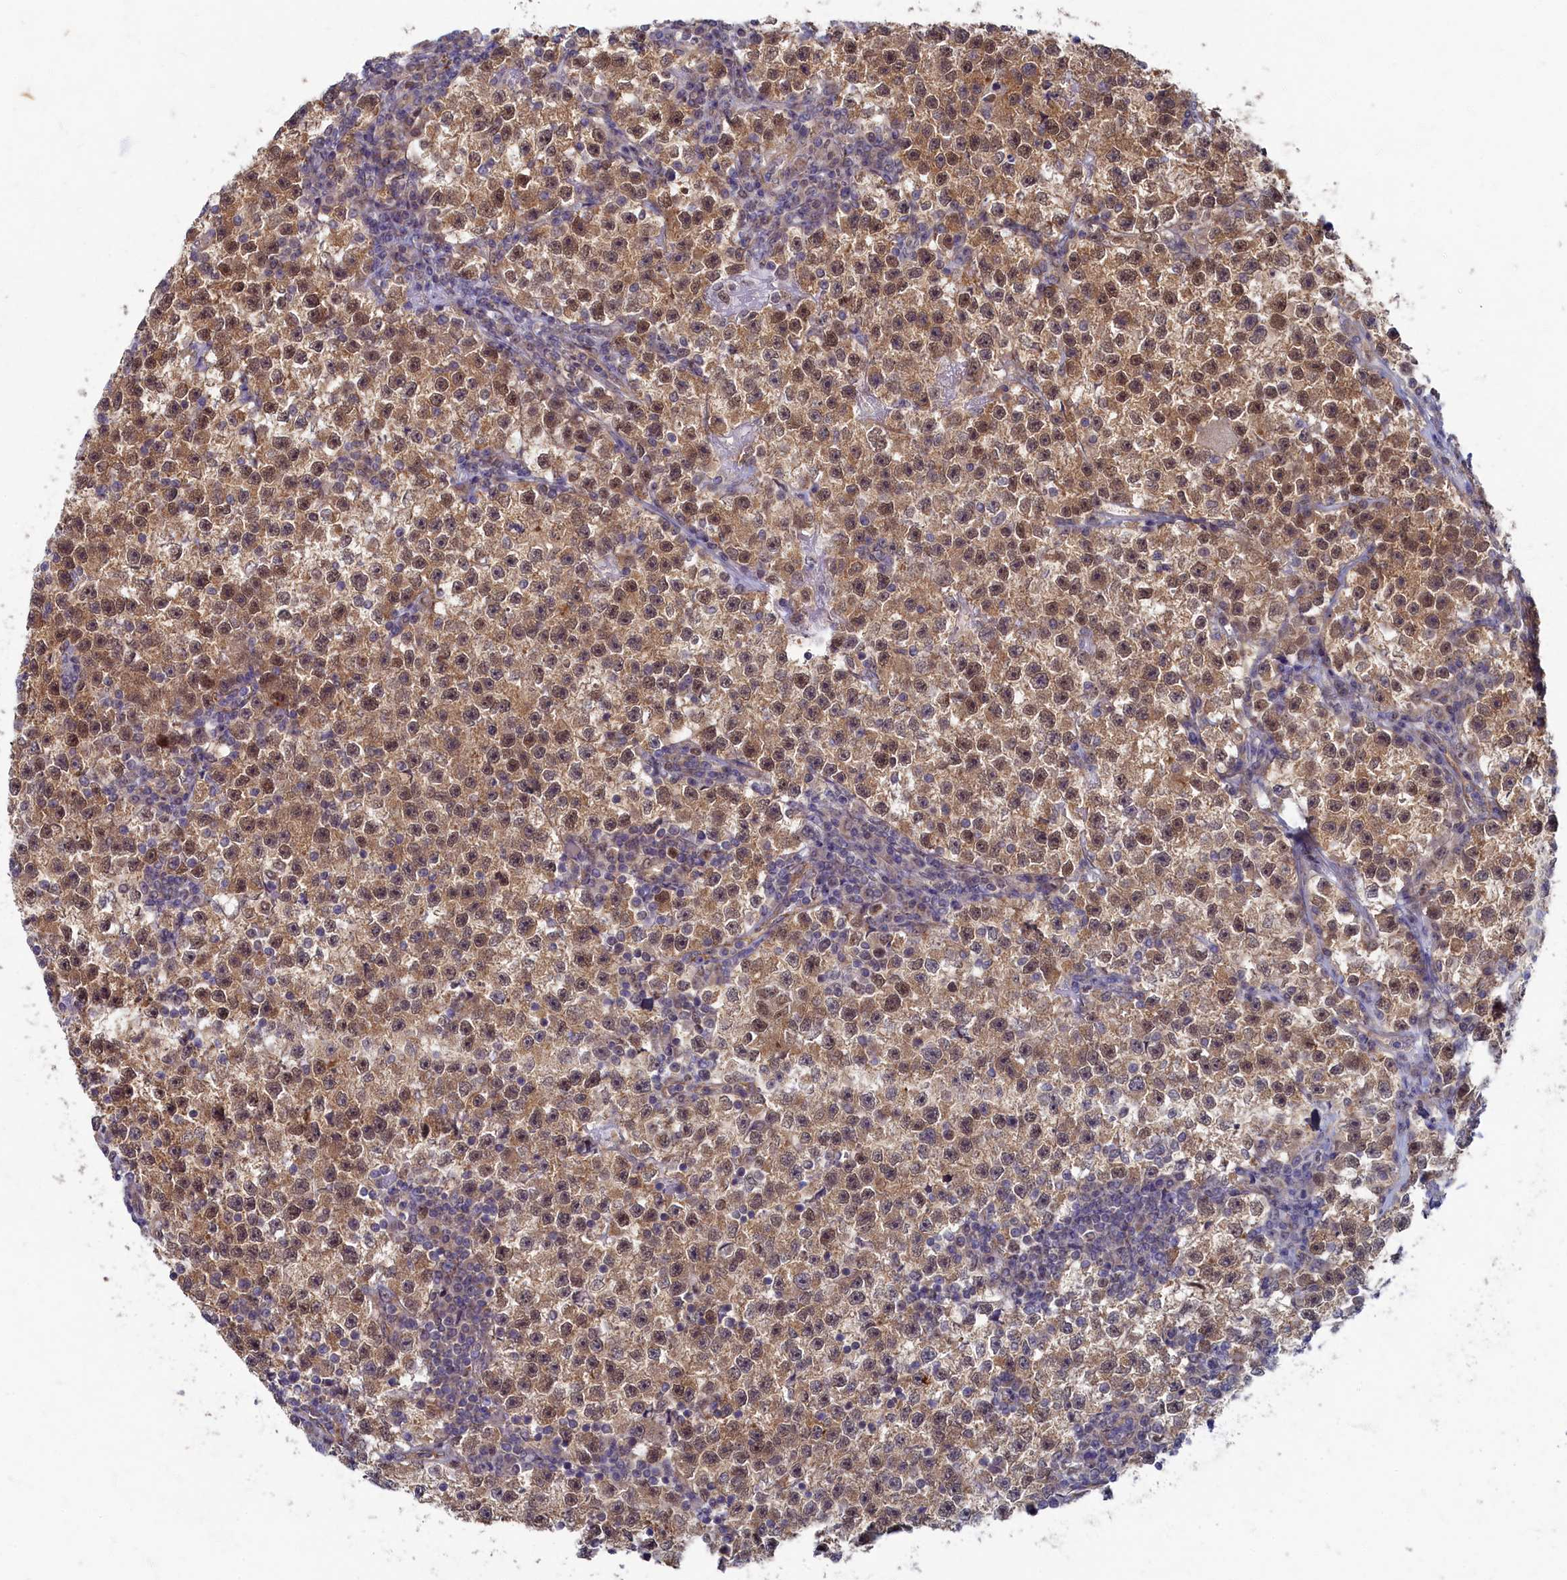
{"staining": {"intensity": "moderate", "quantity": ">75%", "location": "cytoplasmic/membranous,nuclear"}, "tissue": "testis cancer", "cell_type": "Tumor cells", "image_type": "cancer", "snomed": [{"axis": "morphology", "description": "Seminoma, NOS"}, {"axis": "topography", "description": "Testis"}], "caption": "IHC histopathology image of neoplastic tissue: testis cancer (seminoma) stained using IHC demonstrates medium levels of moderate protein expression localized specifically in the cytoplasmic/membranous and nuclear of tumor cells, appearing as a cytoplasmic/membranous and nuclear brown color.", "gene": "WDR59", "patient": {"sex": "male", "age": 22}}